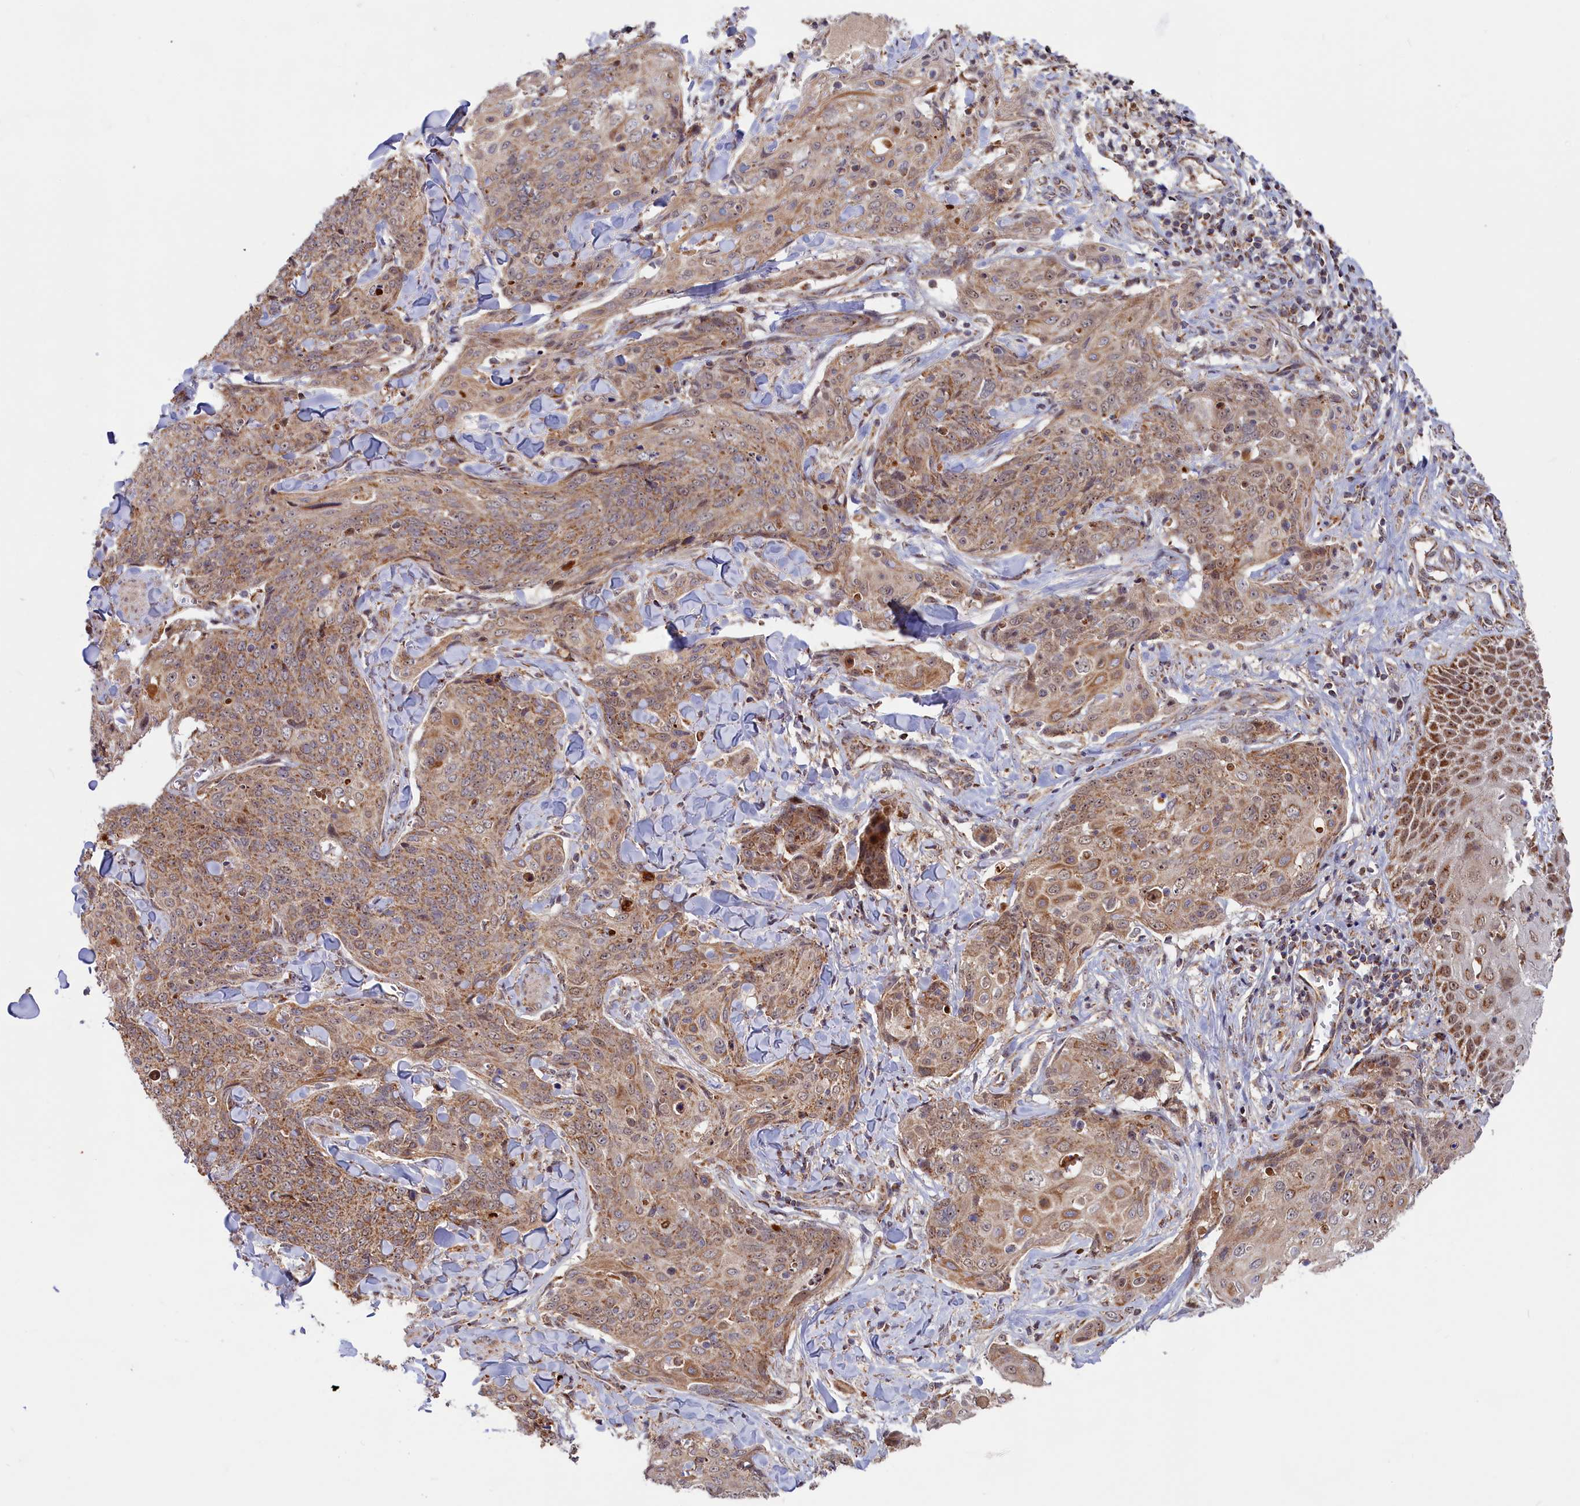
{"staining": {"intensity": "moderate", "quantity": ">75%", "location": "cytoplasmic/membranous"}, "tissue": "skin cancer", "cell_type": "Tumor cells", "image_type": "cancer", "snomed": [{"axis": "morphology", "description": "Squamous cell carcinoma, NOS"}, {"axis": "topography", "description": "Skin"}, {"axis": "topography", "description": "Vulva"}], "caption": "Brown immunohistochemical staining in skin squamous cell carcinoma shows moderate cytoplasmic/membranous positivity in about >75% of tumor cells. The protein of interest is shown in brown color, while the nuclei are stained blue.", "gene": "DUS3L", "patient": {"sex": "female", "age": 85}}